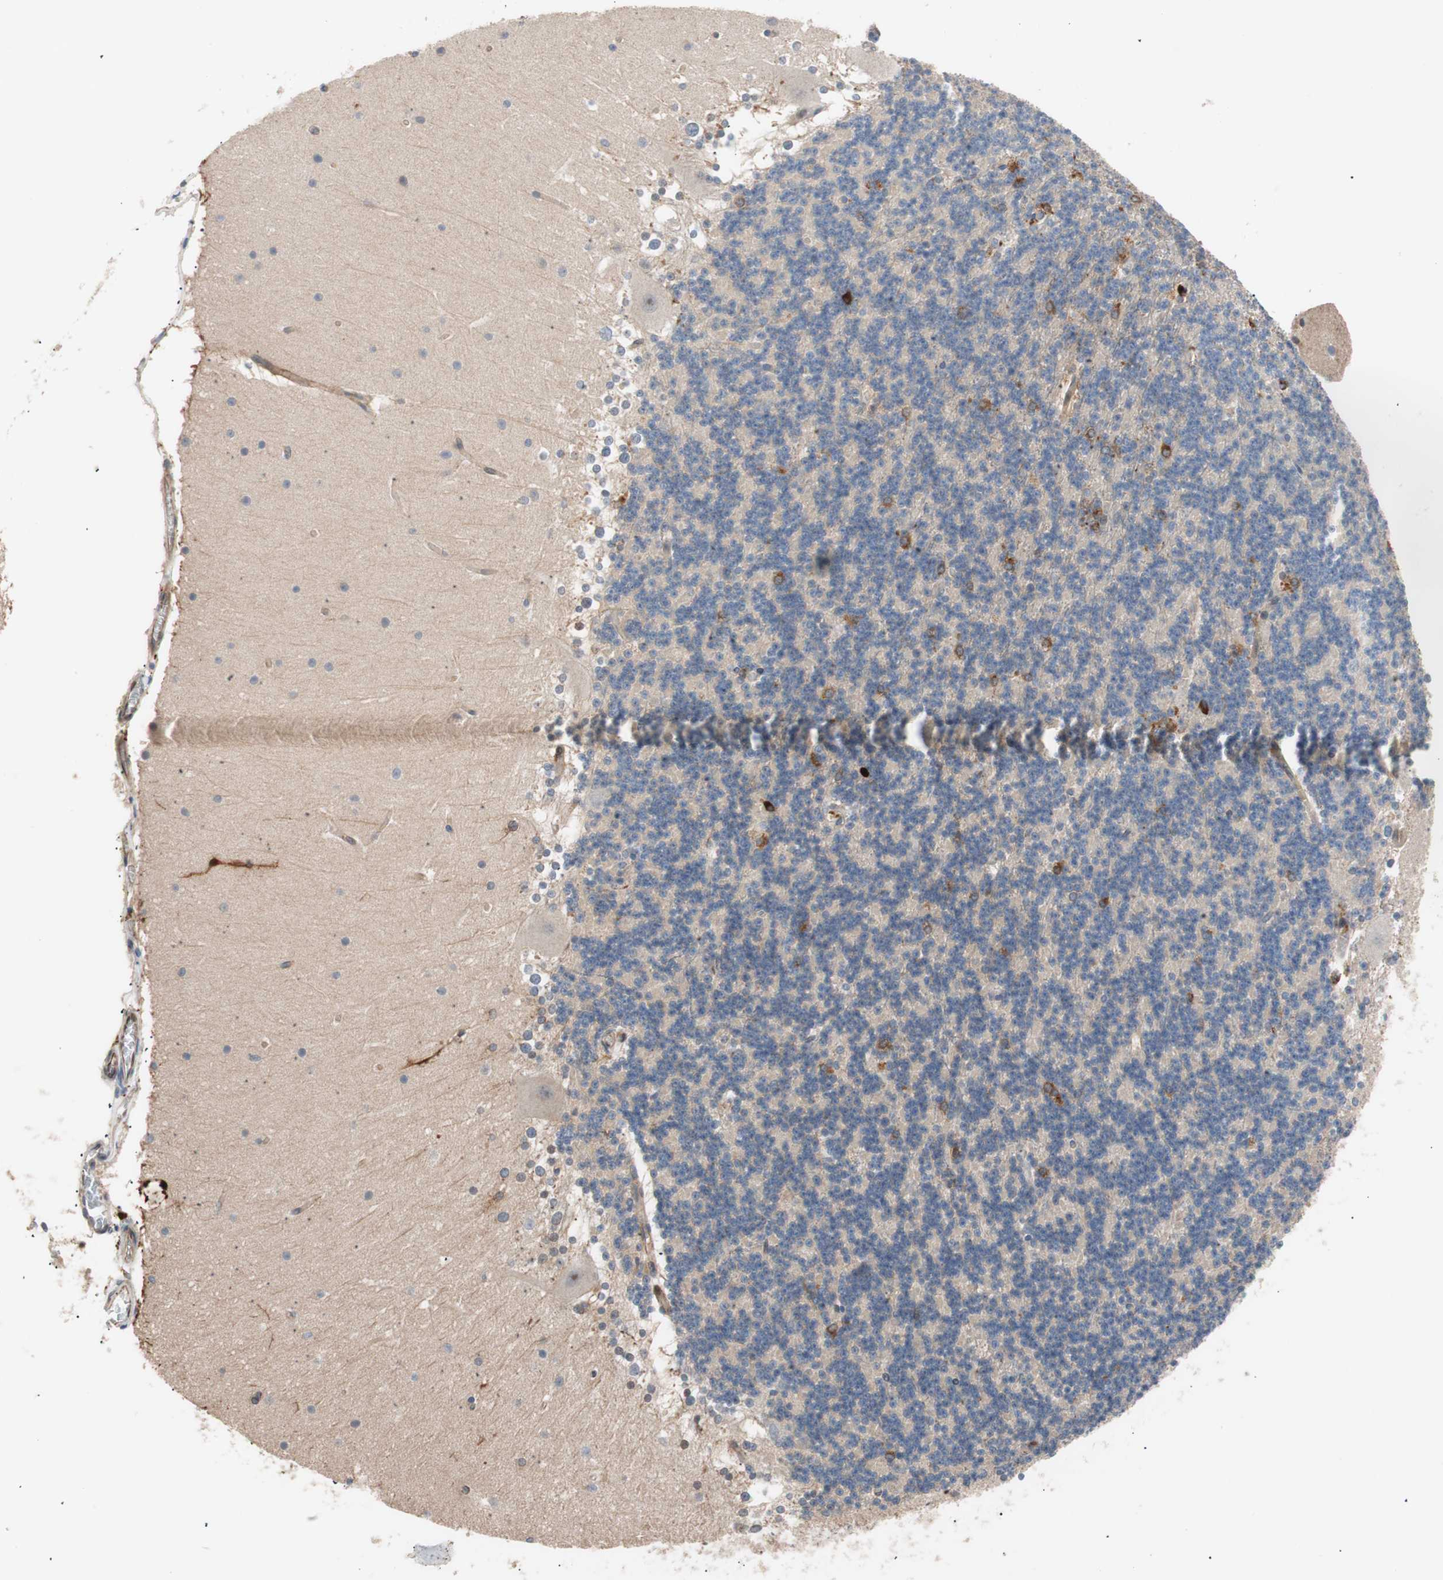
{"staining": {"intensity": "moderate", "quantity": "<25%", "location": "cytoplasmic/membranous"}, "tissue": "cerebellum", "cell_type": "Cells in granular layer", "image_type": "normal", "snomed": [{"axis": "morphology", "description": "Normal tissue, NOS"}, {"axis": "topography", "description": "Cerebellum"}], "caption": "A low amount of moderate cytoplasmic/membranous staining is present in approximately <25% of cells in granular layer in benign cerebellum.", "gene": "SMG1", "patient": {"sex": "female", "age": 19}}